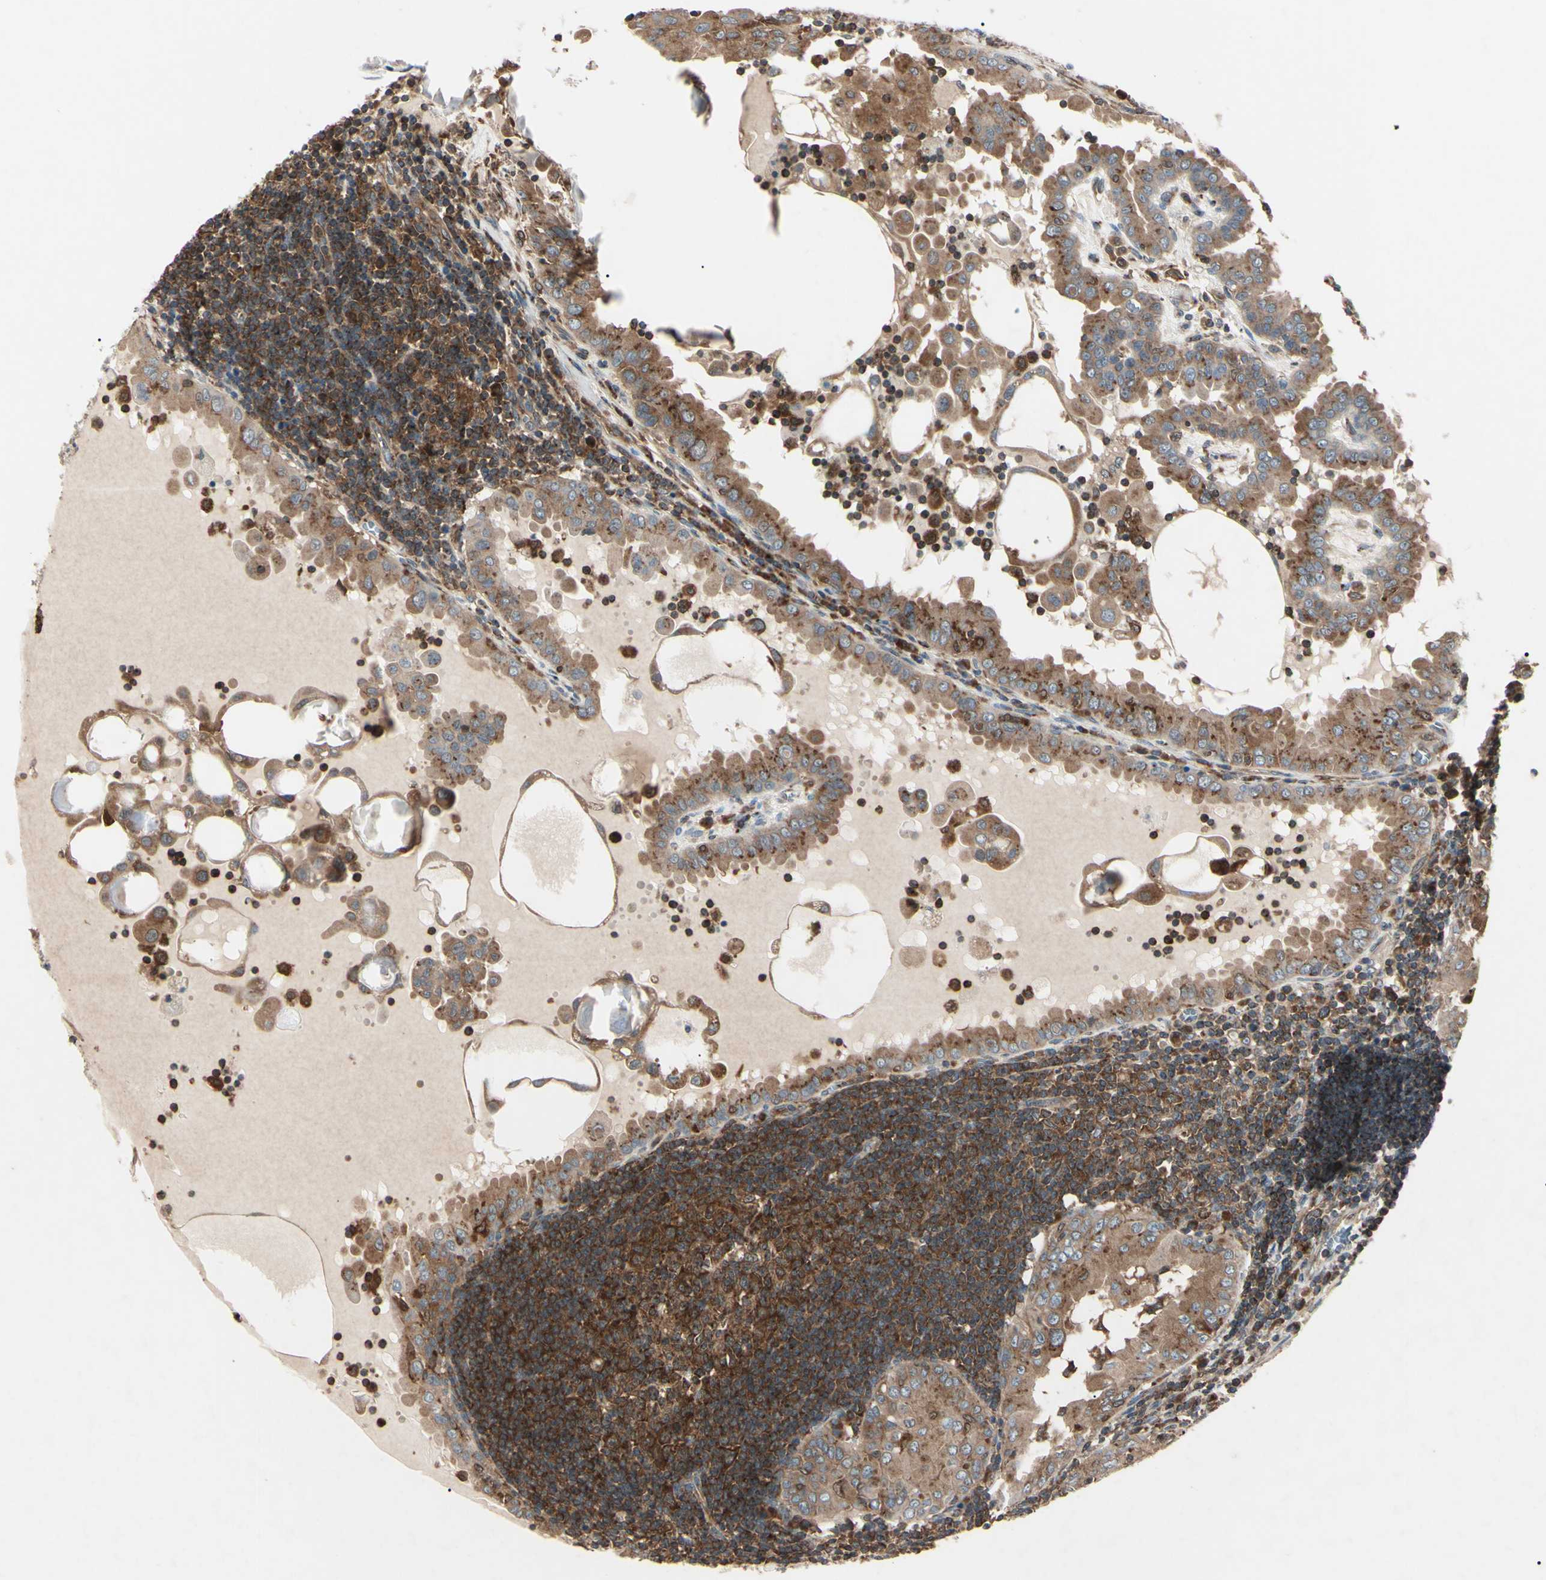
{"staining": {"intensity": "strong", "quantity": ">75%", "location": "cytoplasmic/membranous"}, "tissue": "thyroid cancer", "cell_type": "Tumor cells", "image_type": "cancer", "snomed": [{"axis": "morphology", "description": "Papillary adenocarcinoma, NOS"}, {"axis": "topography", "description": "Thyroid gland"}], "caption": "Immunohistochemistry photomicrograph of neoplastic tissue: human thyroid cancer stained using immunohistochemistry (IHC) displays high levels of strong protein expression localized specifically in the cytoplasmic/membranous of tumor cells, appearing as a cytoplasmic/membranous brown color.", "gene": "MAPRE1", "patient": {"sex": "male", "age": 33}}